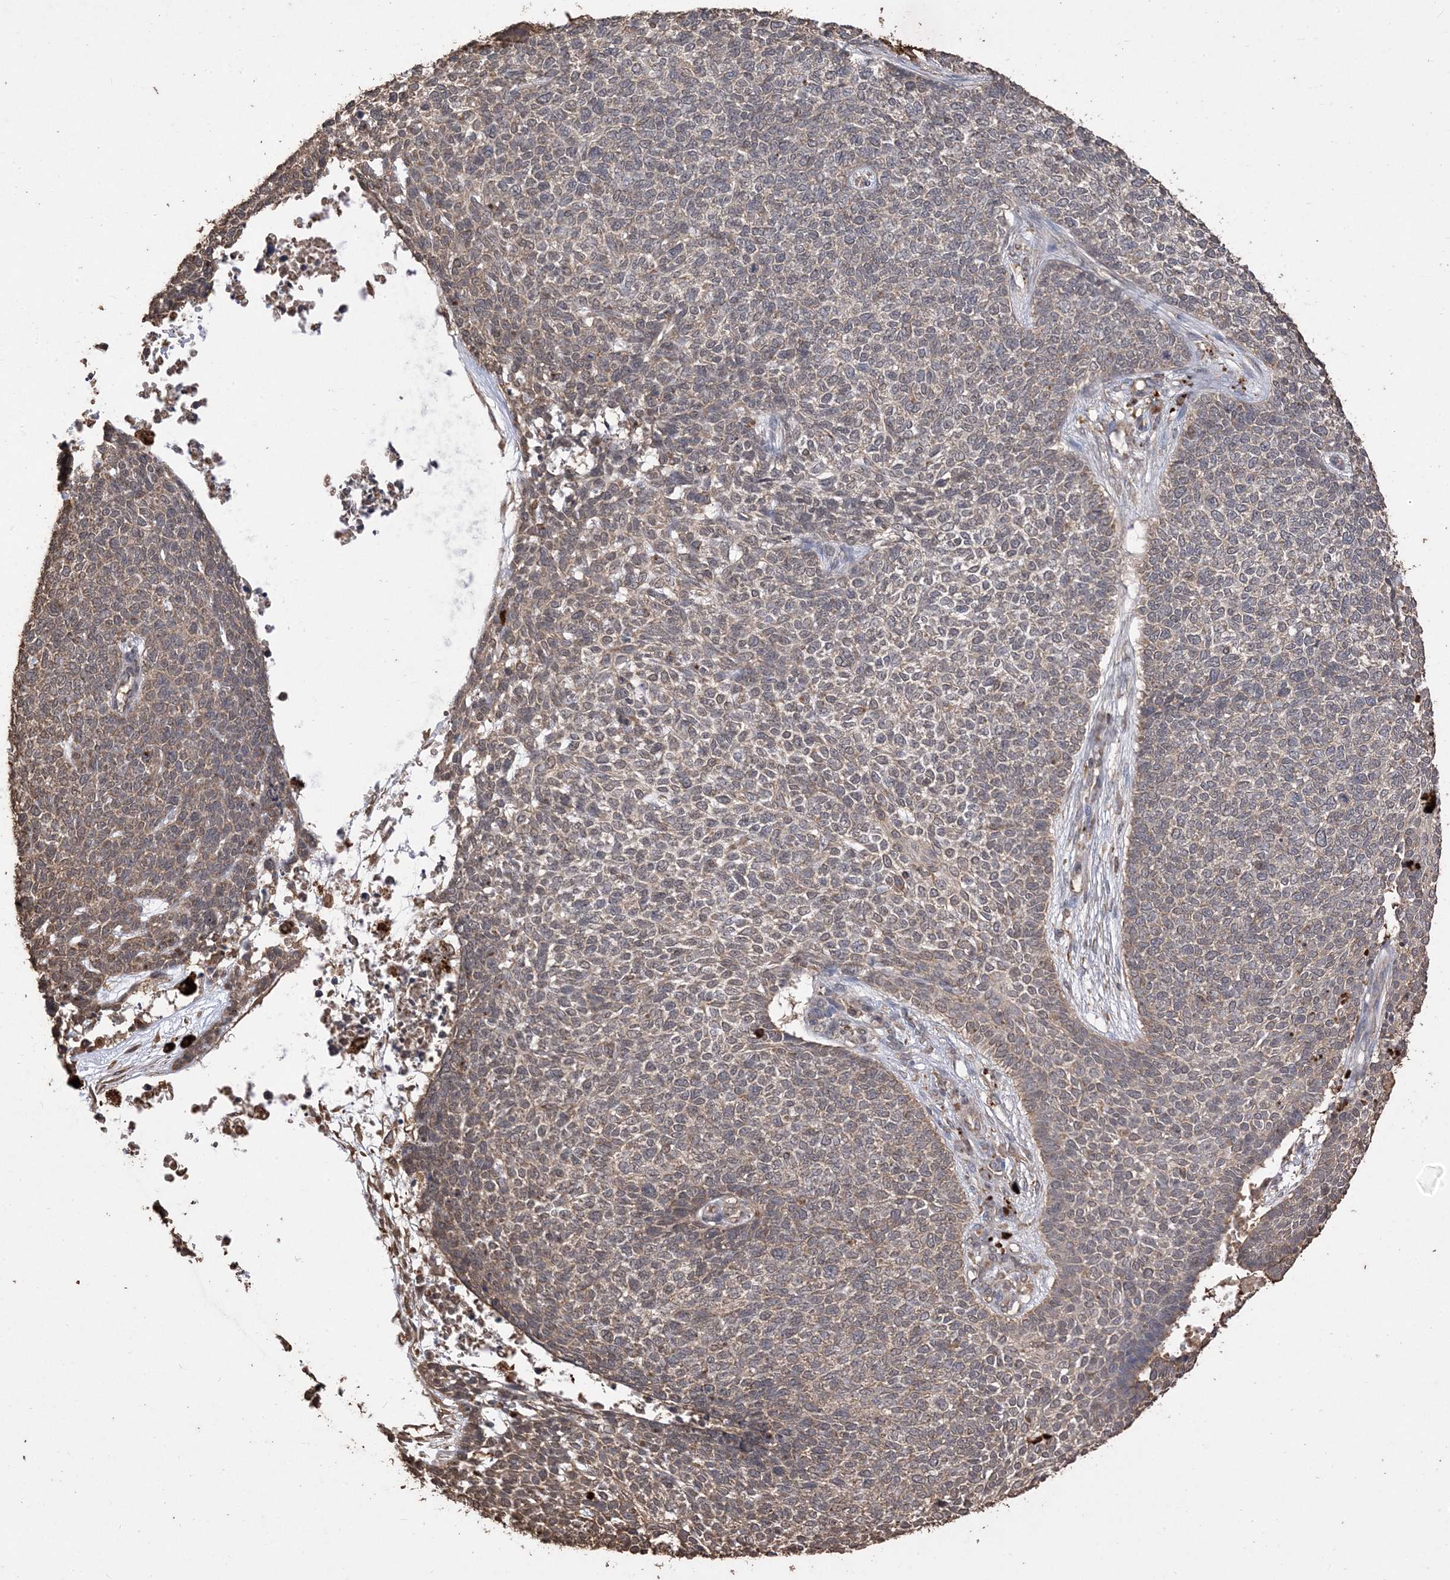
{"staining": {"intensity": "weak", "quantity": "25%-75%", "location": "cytoplasmic/membranous"}, "tissue": "skin cancer", "cell_type": "Tumor cells", "image_type": "cancer", "snomed": [{"axis": "morphology", "description": "Basal cell carcinoma"}, {"axis": "topography", "description": "Skin"}], "caption": "Skin cancer (basal cell carcinoma) stained with a brown dye exhibits weak cytoplasmic/membranous positive expression in approximately 25%-75% of tumor cells.", "gene": "HPS4", "patient": {"sex": "female", "age": 84}}